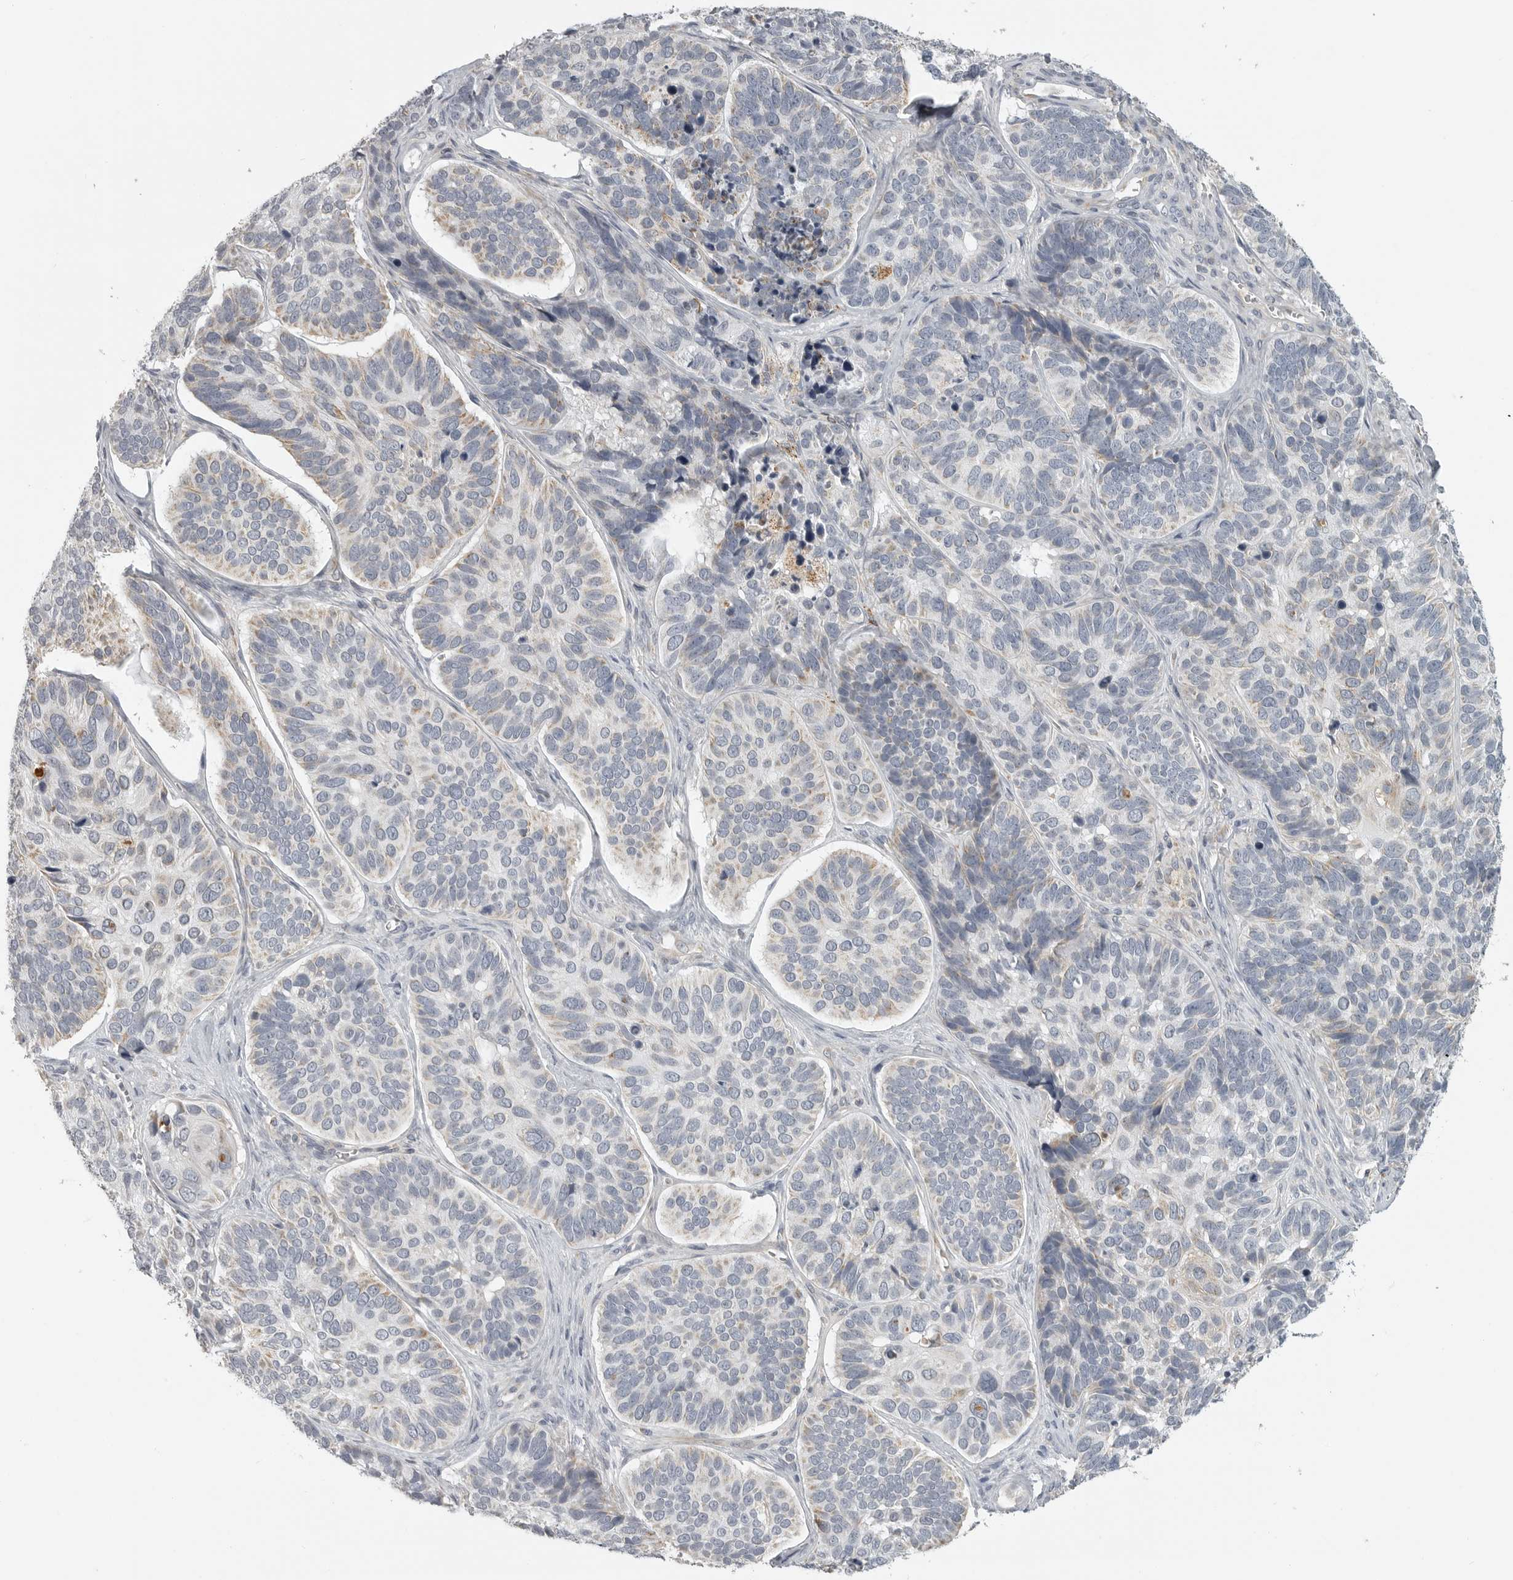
{"staining": {"intensity": "weak", "quantity": "<25%", "location": "cytoplasmic/membranous"}, "tissue": "skin cancer", "cell_type": "Tumor cells", "image_type": "cancer", "snomed": [{"axis": "morphology", "description": "Basal cell carcinoma"}, {"axis": "topography", "description": "Skin"}], "caption": "An immunohistochemistry histopathology image of skin cancer is shown. There is no staining in tumor cells of skin cancer. (DAB (3,3'-diaminobenzidine) immunohistochemistry (IHC), high magnification).", "gene": "RXFP3", "patient": {"sex": "male", "age": 62}}